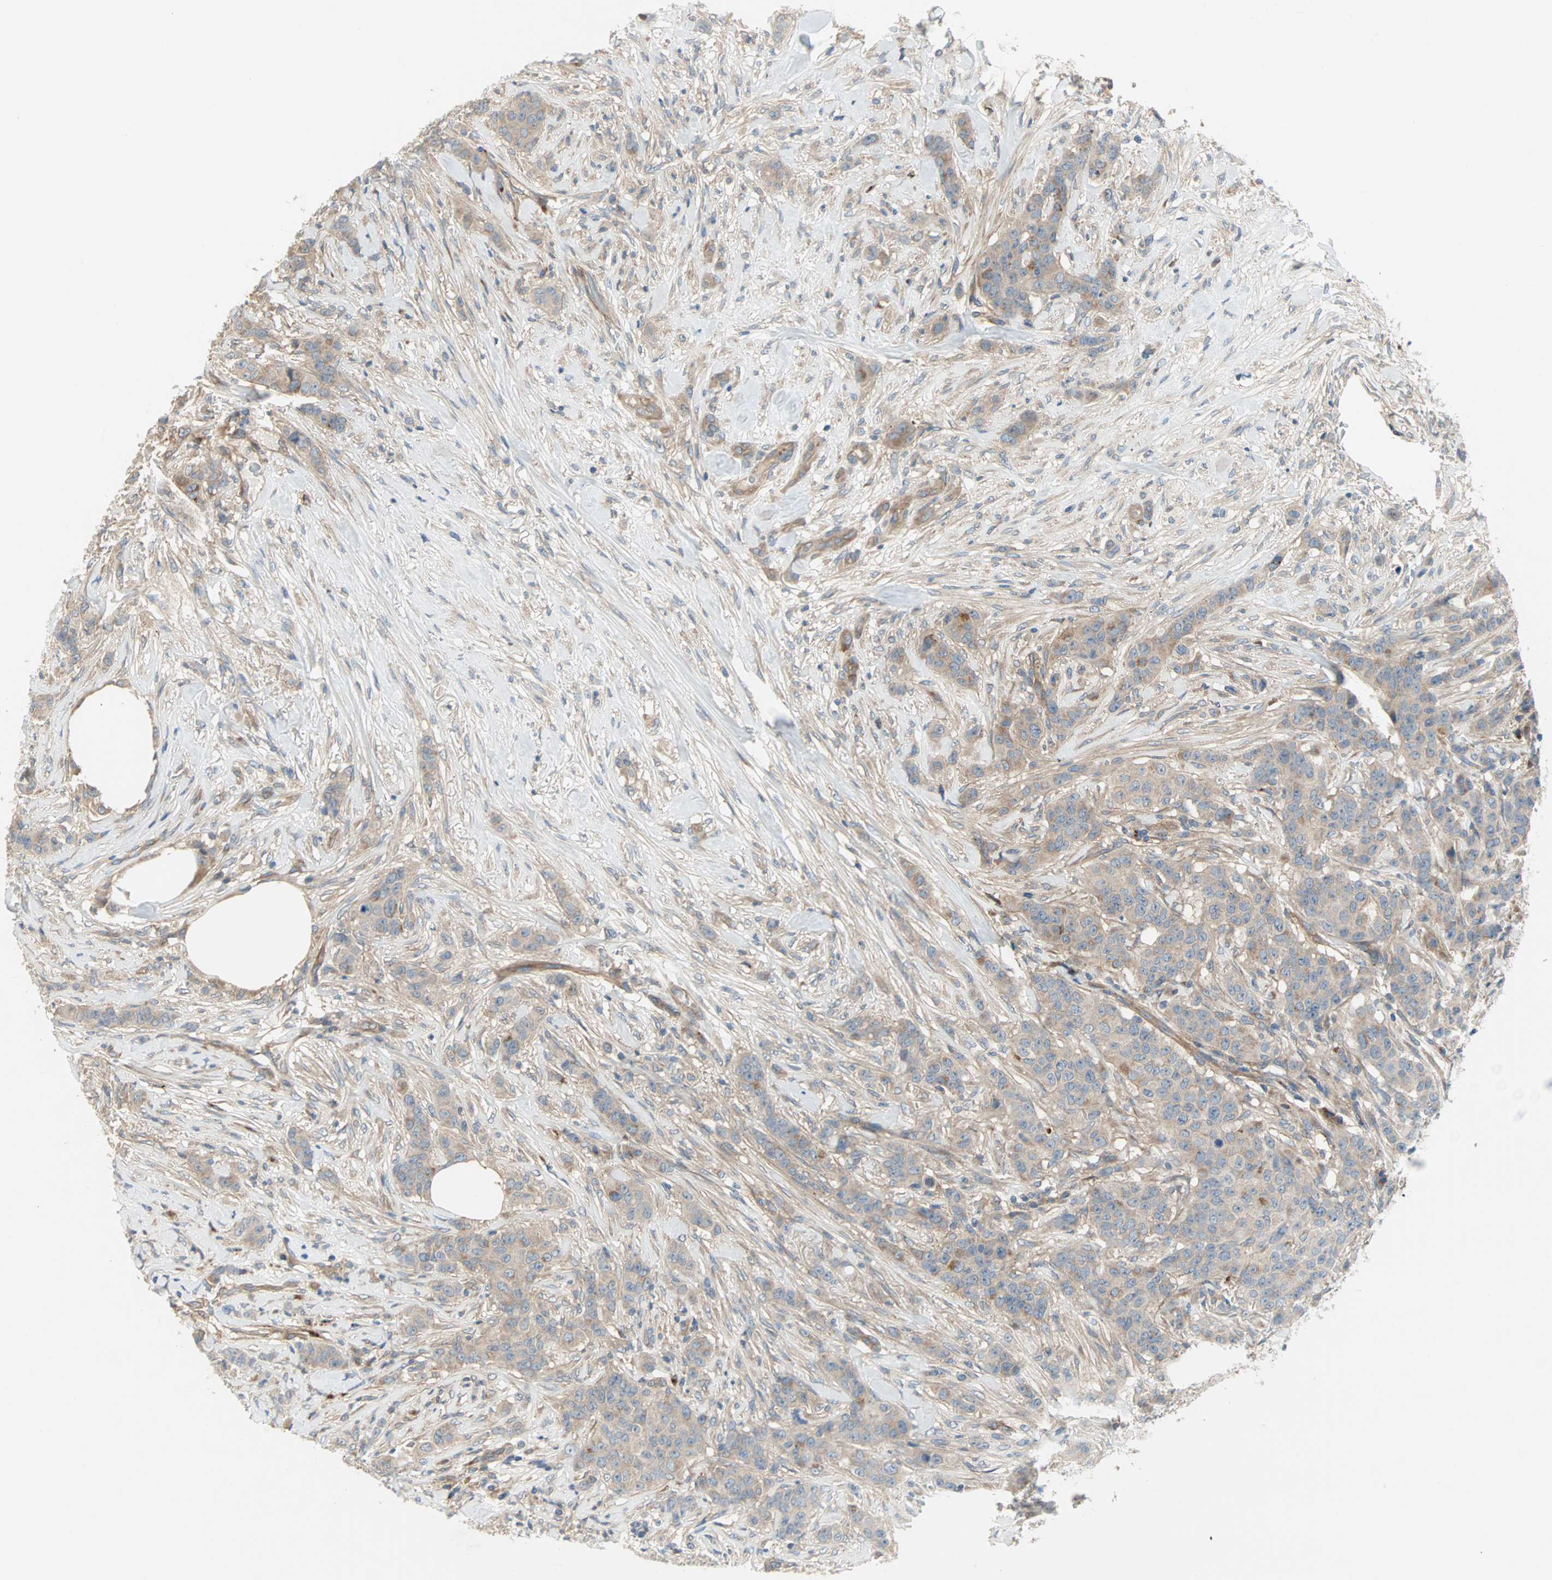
{"staining": {"intensity": "weak", "quantity": "25%-75%", "location": "cytoplasmic/membranous"}, "tissue": "breast cancer", "cell_type": "Tumor cells", "image_type": "cancer", "snomed": [{"axis": "morphology", "description": "Duct carcinoma"}, {"axis": "topography", "description": "Breast"}], "caption": "This photomicrograph reveals immunohistochemistry staining of human breast cancer (invasive ductal carcinoma), with low weak cytoplasmic/membranous positivity in approximately 25%-75% of tumor cells.", "gene": "PDE8A", "patient": {"sex": "female", "age": 40}}